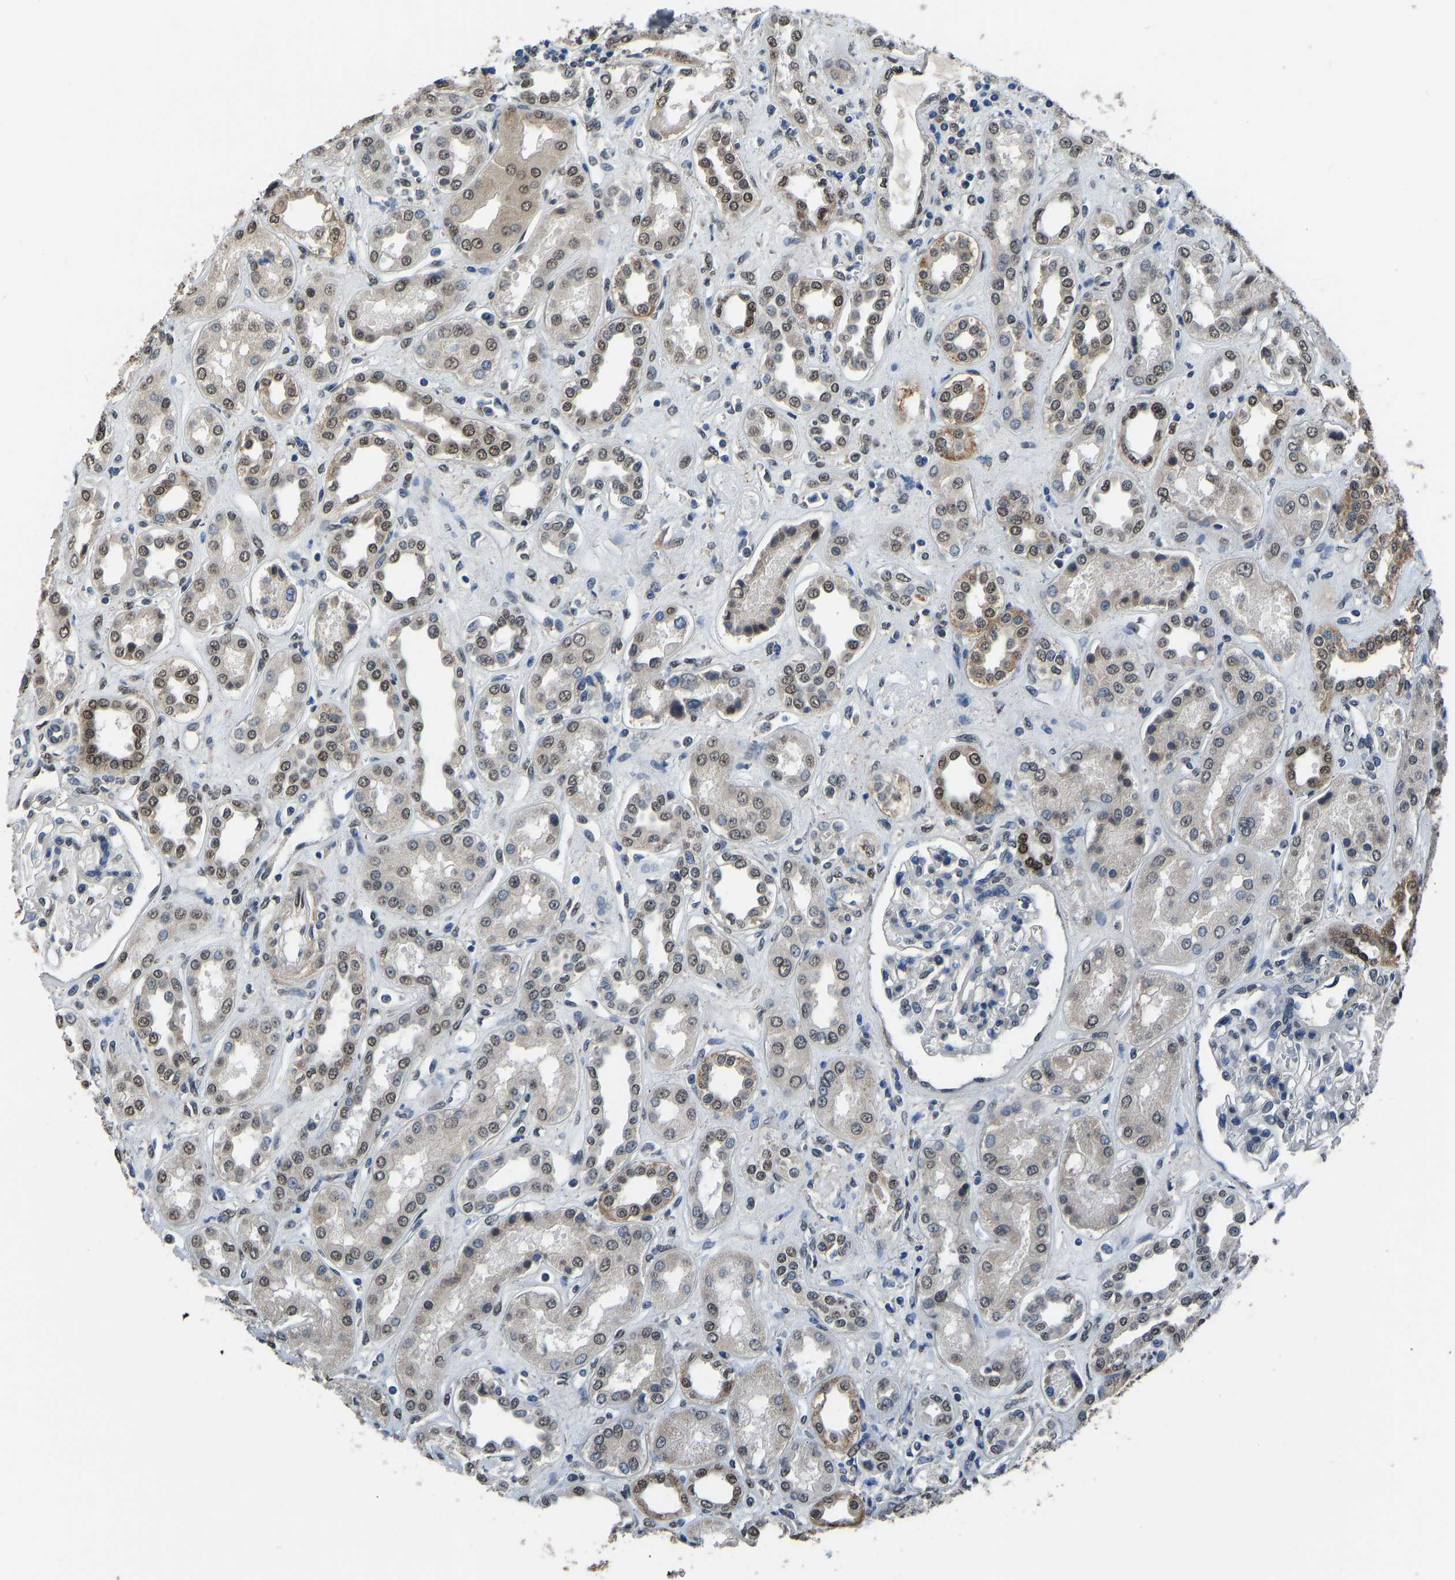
{"staining": {"intensity": "strong", "quantity": "<25%", "location": "nuclear"}, "tissue": "kidney", "cell_type": "Cells in glomeruli", "image_type": "normal", "snomed": [{"axis": "morphology", "description": "Normal tissue, NOS"}, {"axis": "topography", "description": "Kidney"}], "caption": "DAB immunohistochemical staining of benign human kidney displays strong nuclear protein expression in about <25% of cells in glomeruli. (DAB = brown stain, brightfield microscopy at high magnification).", "gene": "FOS", "patient": {"sex": "male", "age": 59}}